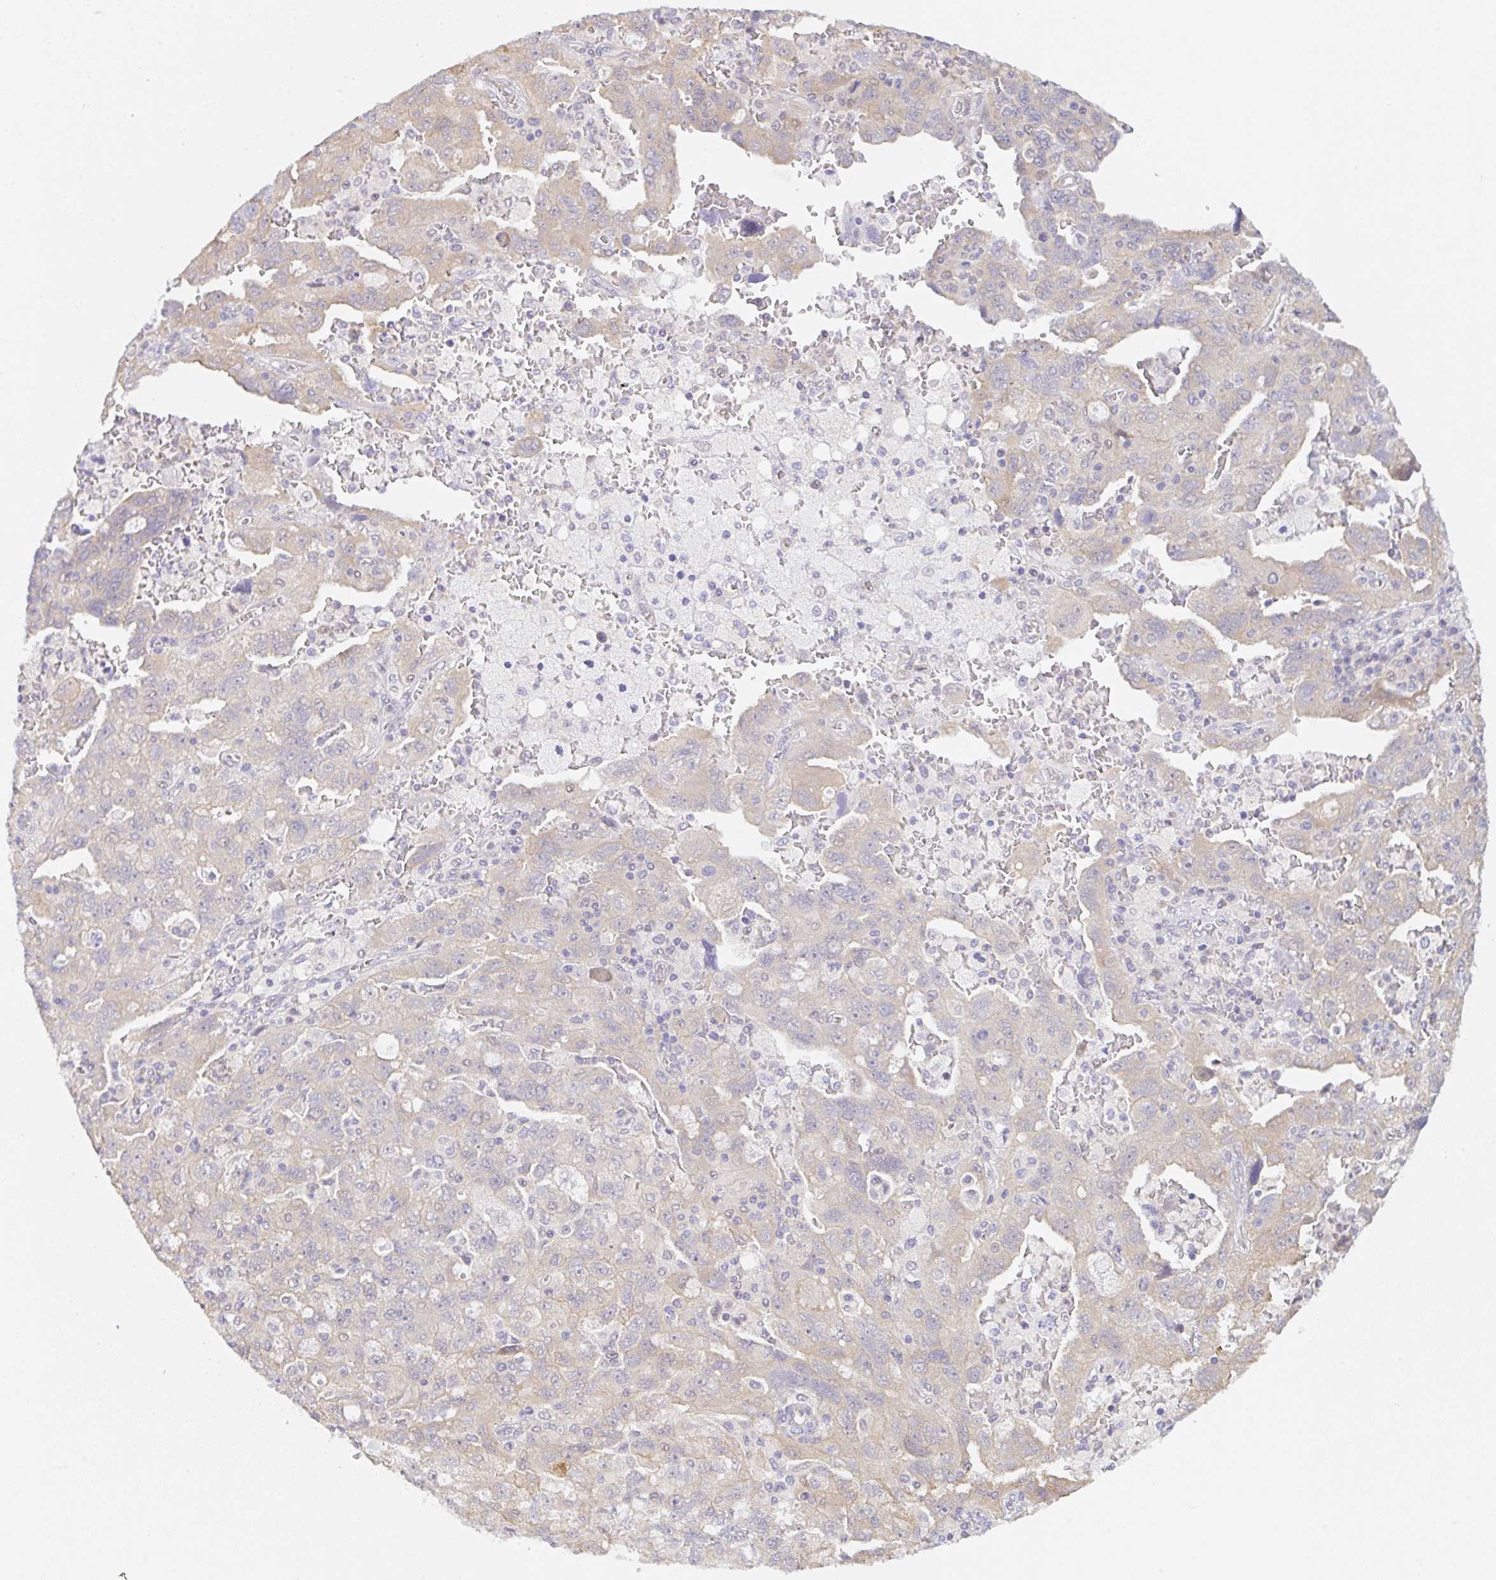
{"staining": {"intensity": "weak", "quantity": "<25%", "location": "cytoplasmic/membranous"}, "tissue": "ovarian cancer", "cell_type": "Tumor cells", "image_type": "cancer", "snomed": [{"axis": "morphology", "description": "Carcinoma, NOS"}, {"axis": "morphology", "description": "Cystadenocarcinoma, serous, NOS"}, {"axis": "topography", "description": "Ovary"}], "caption": "Immunohistochemistry photomicrograph of serous cystadenocarcinoma (ovarian) stained for a protein (brown), which shows no positivity in tumor cells.", "gene": "TBPL2", "patient": {"sex": "female", "age": 69}}